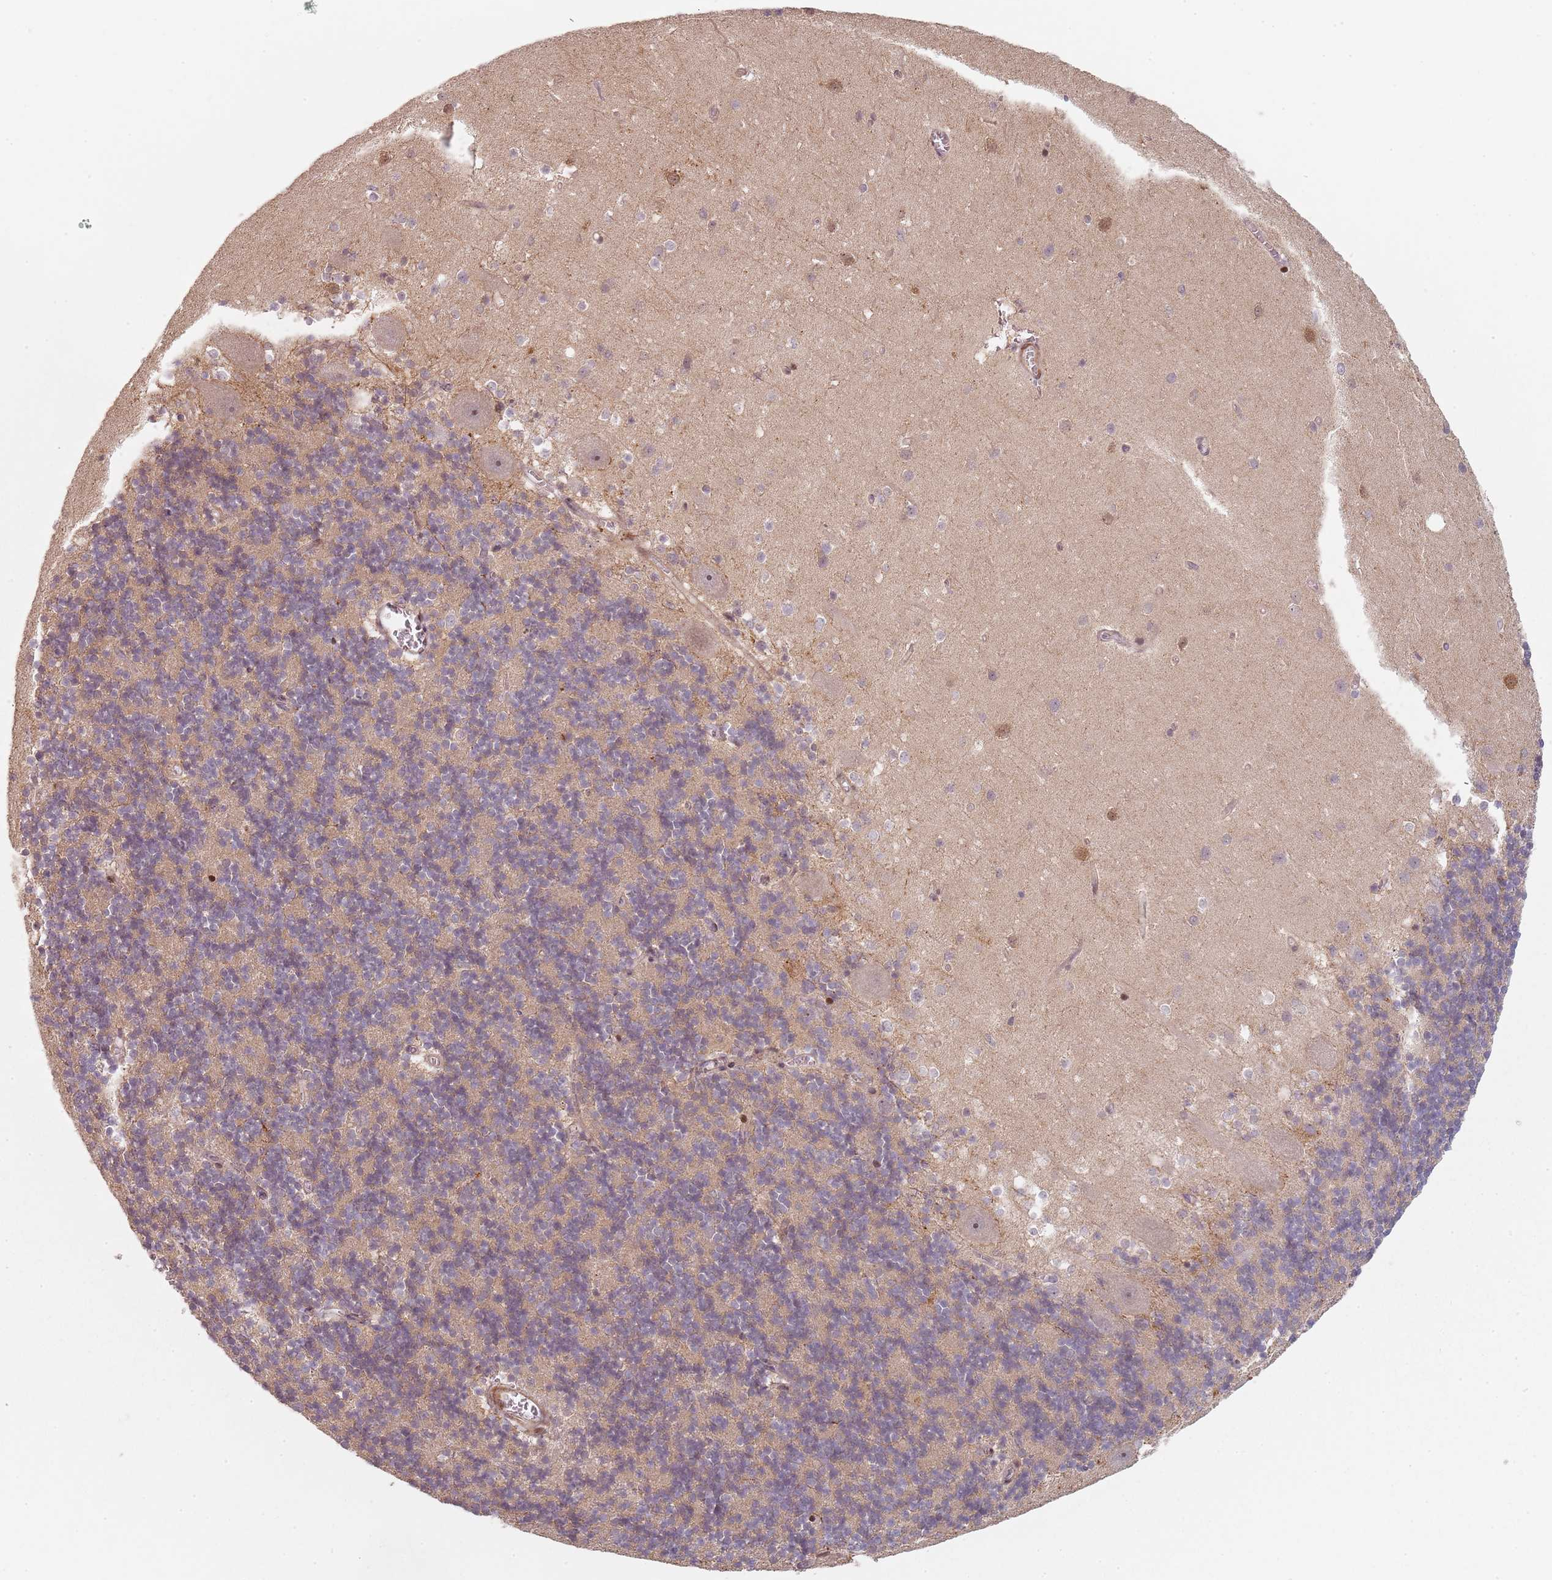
{"staining": {"intensity": "moderate", "quantity": "25%-75%", "location": "cytoplasmic/membranous"}, "tissue": "cerebellum", "cell_type": "Cells in granular layer", "image_type": "normal", "snomed": [{"axis": "morphology", "description": "Normal tissue, NOS"}, {"axis": "topography", "description": "Cerebellum"}], "caption": "Moderate cytoplasmic/membranous expression is seen in approximately 25%-75% of cells in granular layer in benign cerebellum. (IHC, brightfield microscopy, high magnification).", "gene": "RPS6KA2", "patient": {"sex": "male", "age": 54}}